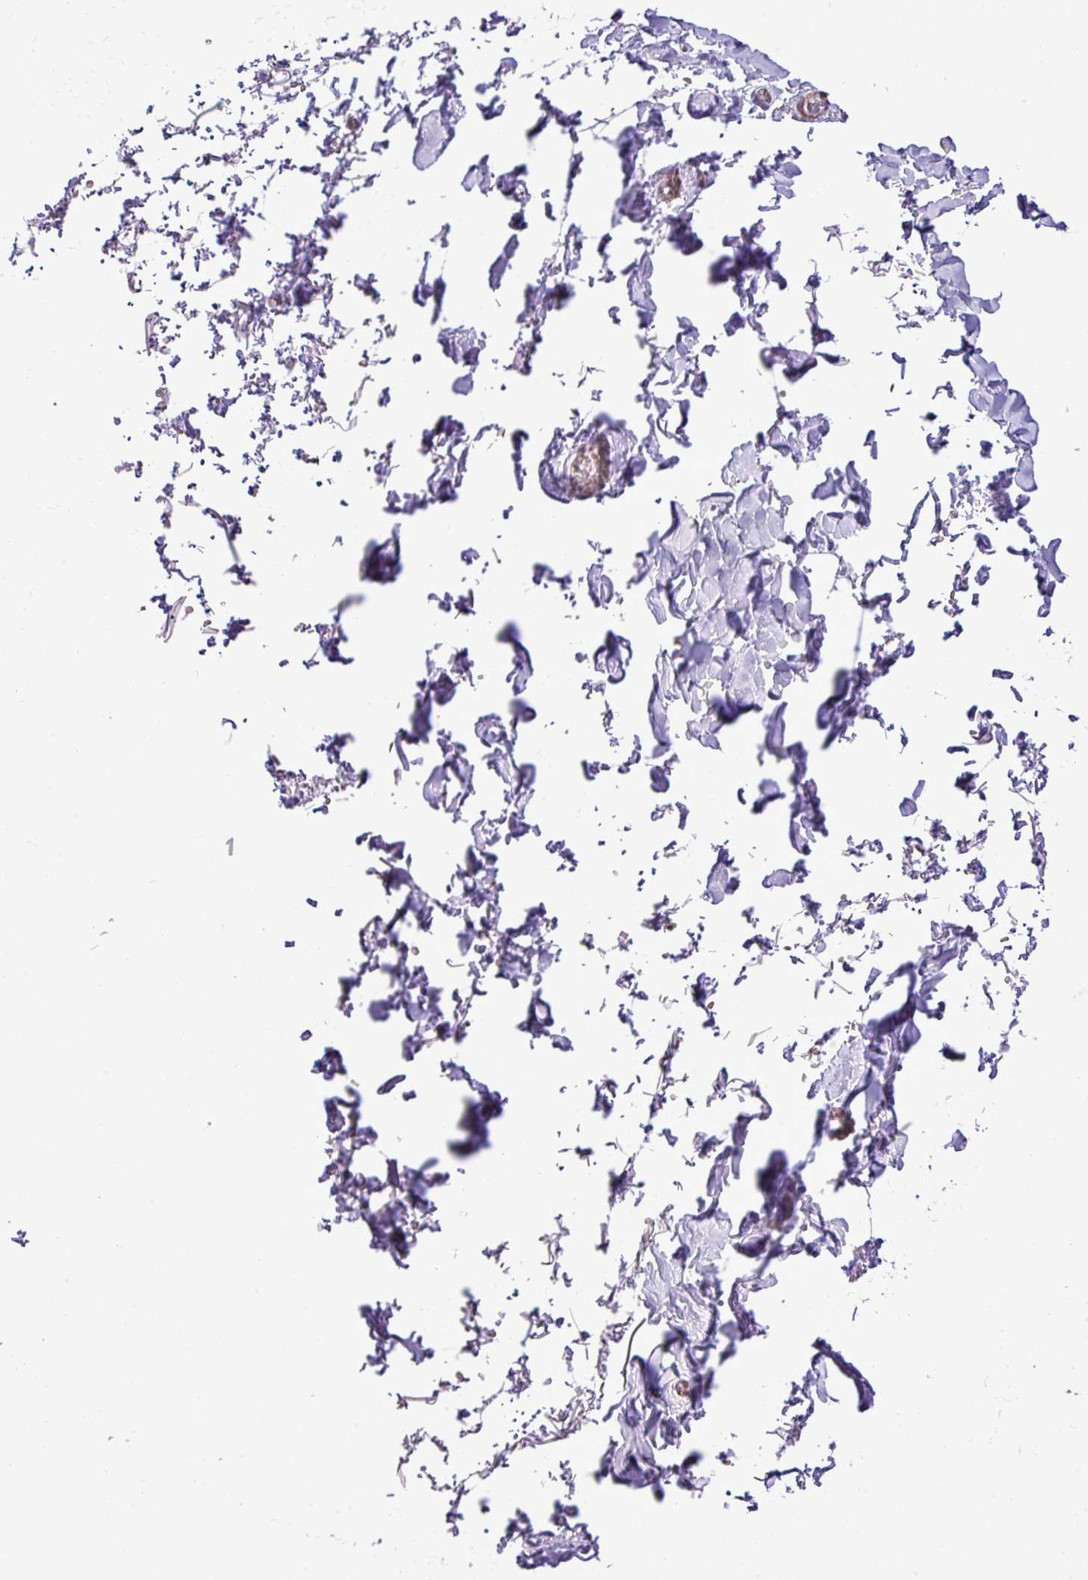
{"staining": {"intensity": "negative", "quantity": "none", "location": "none"}, "tissue": "adipose tissue", "cell_type": "Adipocytes", "image_type": "normal", "snomed": [{"axis": "morphology", "description": "Normal tissue, NOS"}, {"axis": "topography", "description": "Vulva"}, {"axis": "topography", "description": "Vagina"}, {"axis": "topography", "description": "Peripheral nerve tissue"}], "caption": "Immunohistochemical staining of unremarkable adipose tissue shows no significant expression in adipocytes. (Stains: DAB immunohistochemistry with hematoxylin counter stain, Microscopy: brightfield microscopy at high magnification).", "gene": "ZSCAN5A", "patient": {"sex": "female", "age": 66}}